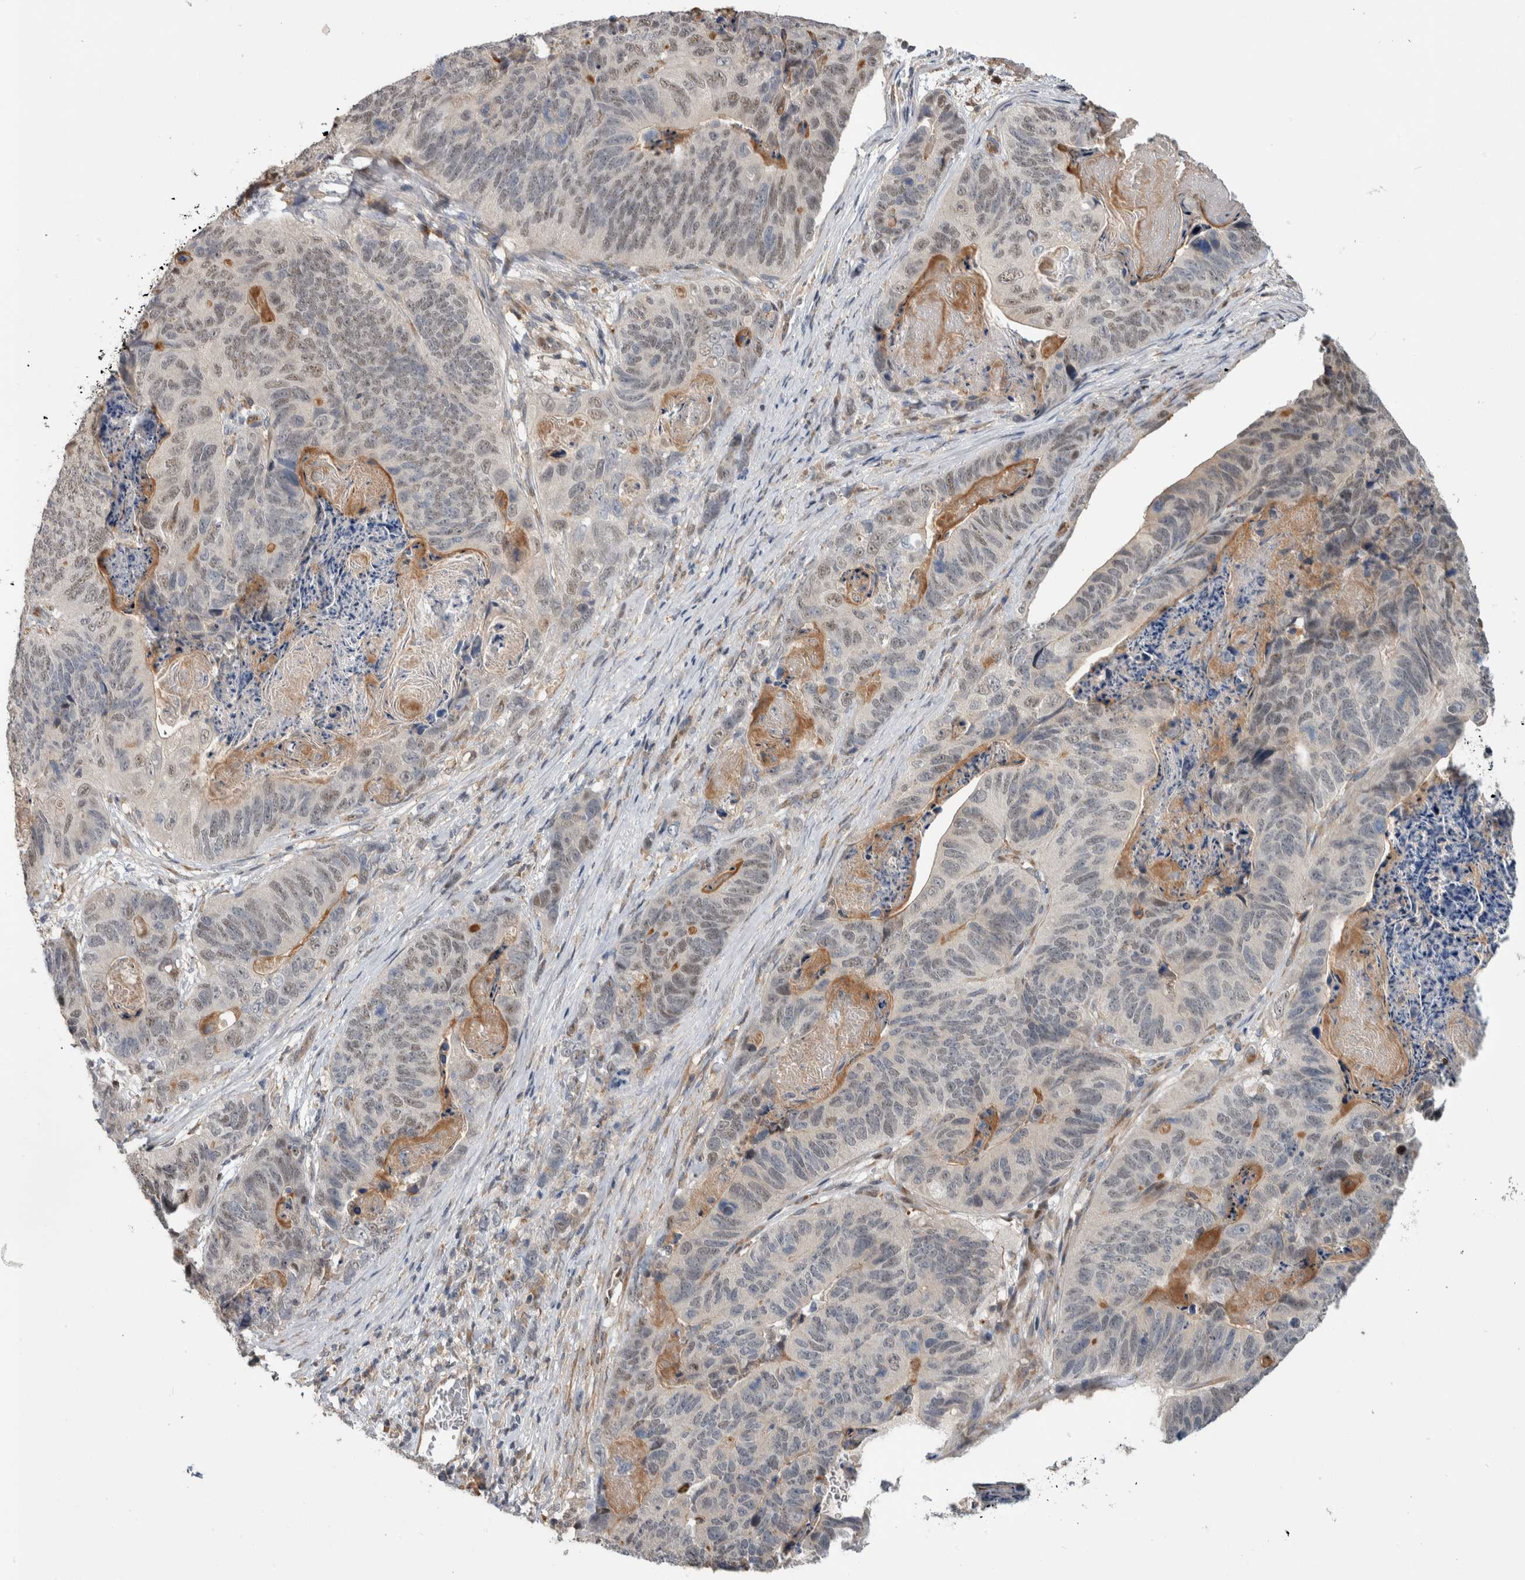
{"staining": {"intensity": "negative", "quantity": "none", "location": "none"}, "tissue": "stomach cancer", "cell_type": "Tumor cells", "image_type": "cancer", "snomed": [{"axis": "morphology", "description": "Normal tissue, NOS"}, {"axis": "morphology", "description": "Adenocarcinoma, NOS"}, {"axis": "topography", "description": "Stomach"}], "caption": "Tumor cells show no significant protein positivity in stomach adenocarcinoma.", "gene": "PRDM4", "patient": {"sex": "female", "age": 89}}